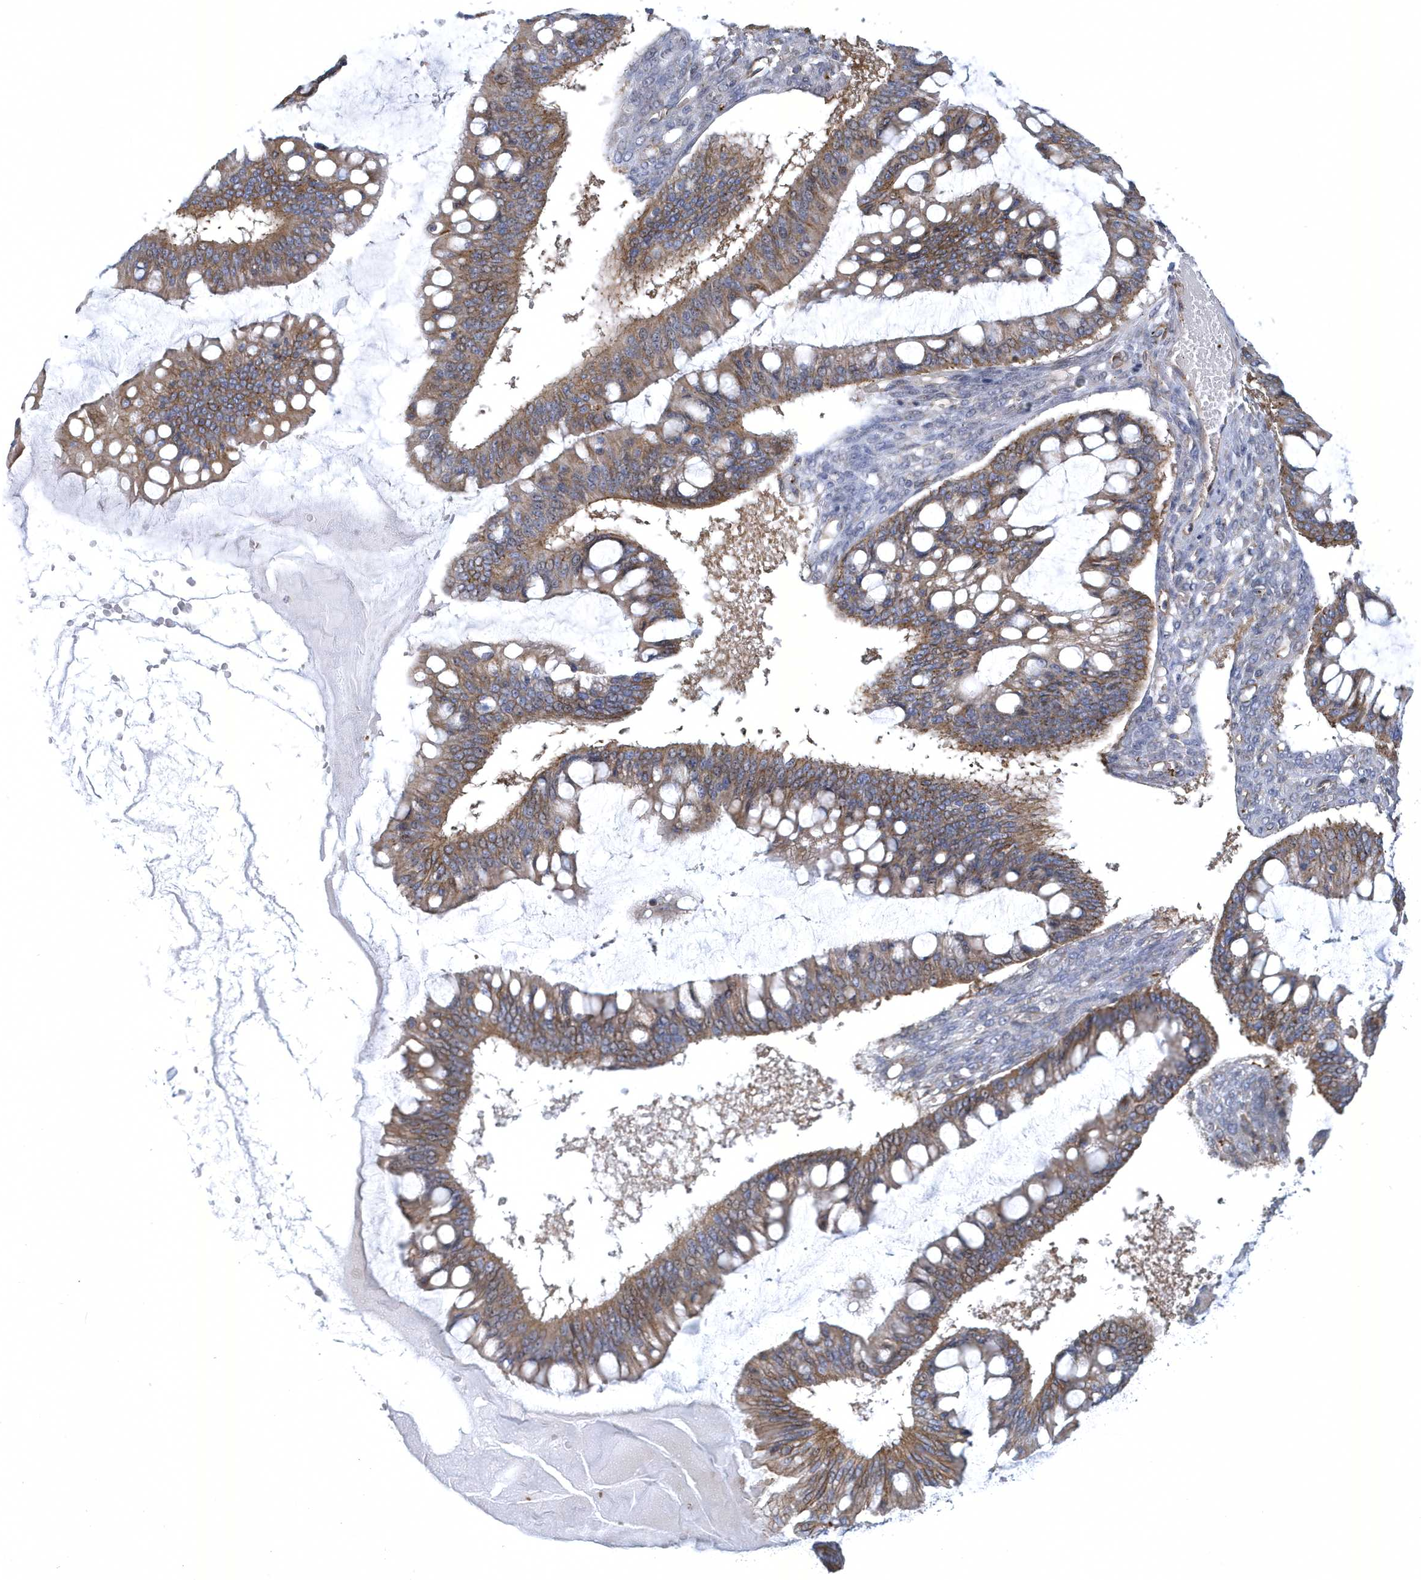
{"staining": {"intensity": "moderate", "quantity": ">75%", "location": "cytoplasmic/membranous"}, "tissue": "ovarian cancer", "cell_type": "Tumor cells", "image_type": "cancer", "snomed": [{"axis": "morphology", "description": "Cystadenocarcinoma, mucinous, NOS"}, {"axis": "topography", "description": "Ovary"}], "caption": "Ovarian cancer (mucinous cystadenocarcinoma) stained for a protein demonstrates moderate cytoplasmic/membranous positivity in tumor cells. The protein of interest is stained brown, and the nuclei are stained in blue (DAB IHC with brightfield microscopy, high magnification).", "gene": "ARAP2", "patient": {"sex": "female", "age": 73}}